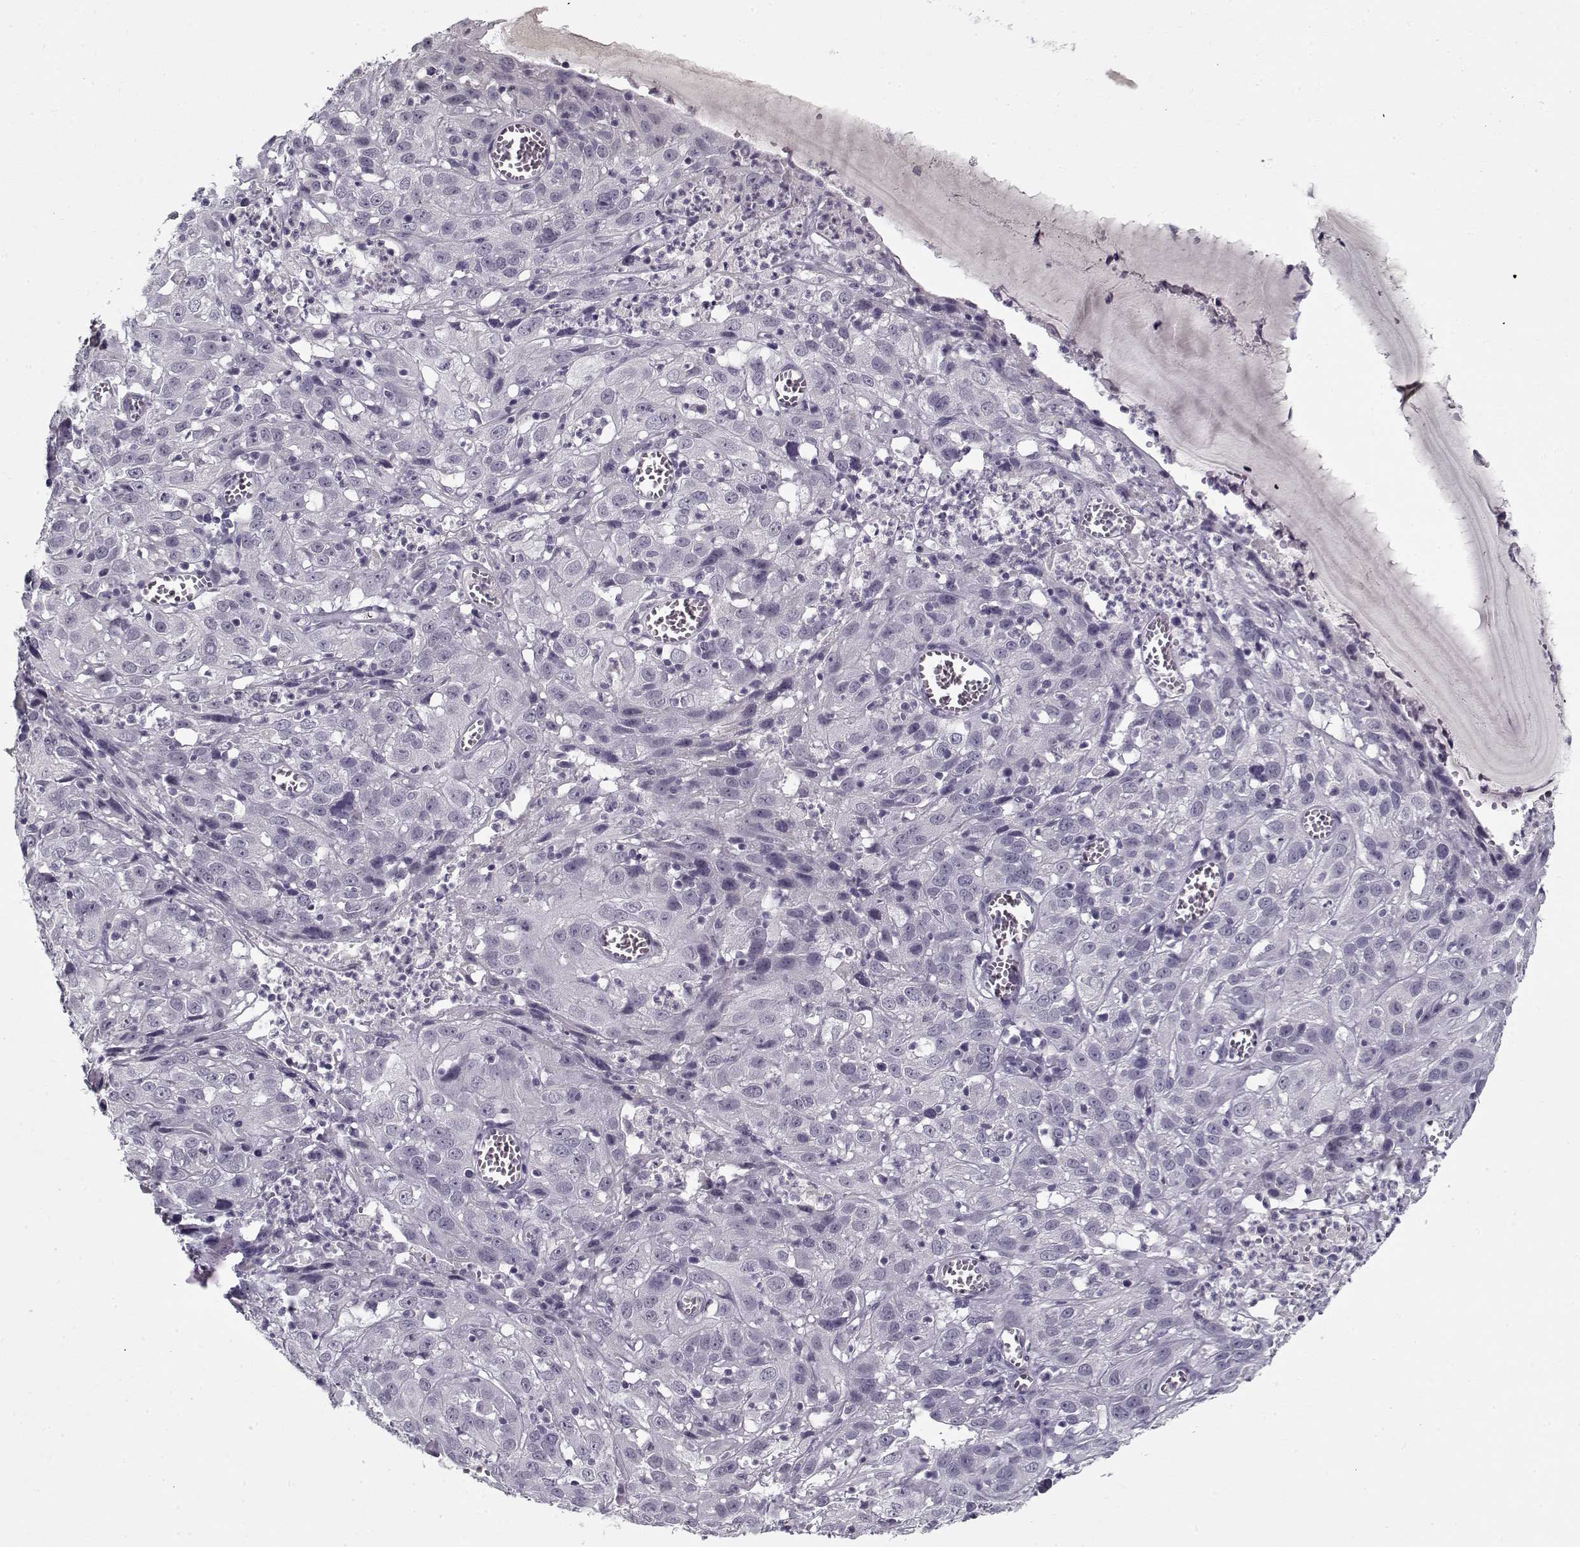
{"staining": {"intensity": "negative", "quantity": "none", "location": "none"}, "tissue": "cervical cancer", "cell_type": "Tumor cells", "image_type": "cancer", "snomed": [{"axis": "morphology", "description": "Squamous cell carcinoma, NOS"}, {"axis": "topography", "description": "Cervix"}], "caption": "Immunohistochemistry of human cervical squamous cell carcinoma displays no expression in tumor cells.", "gene": "SPACA9", "patient": {"sex": "female", "age": 32}}